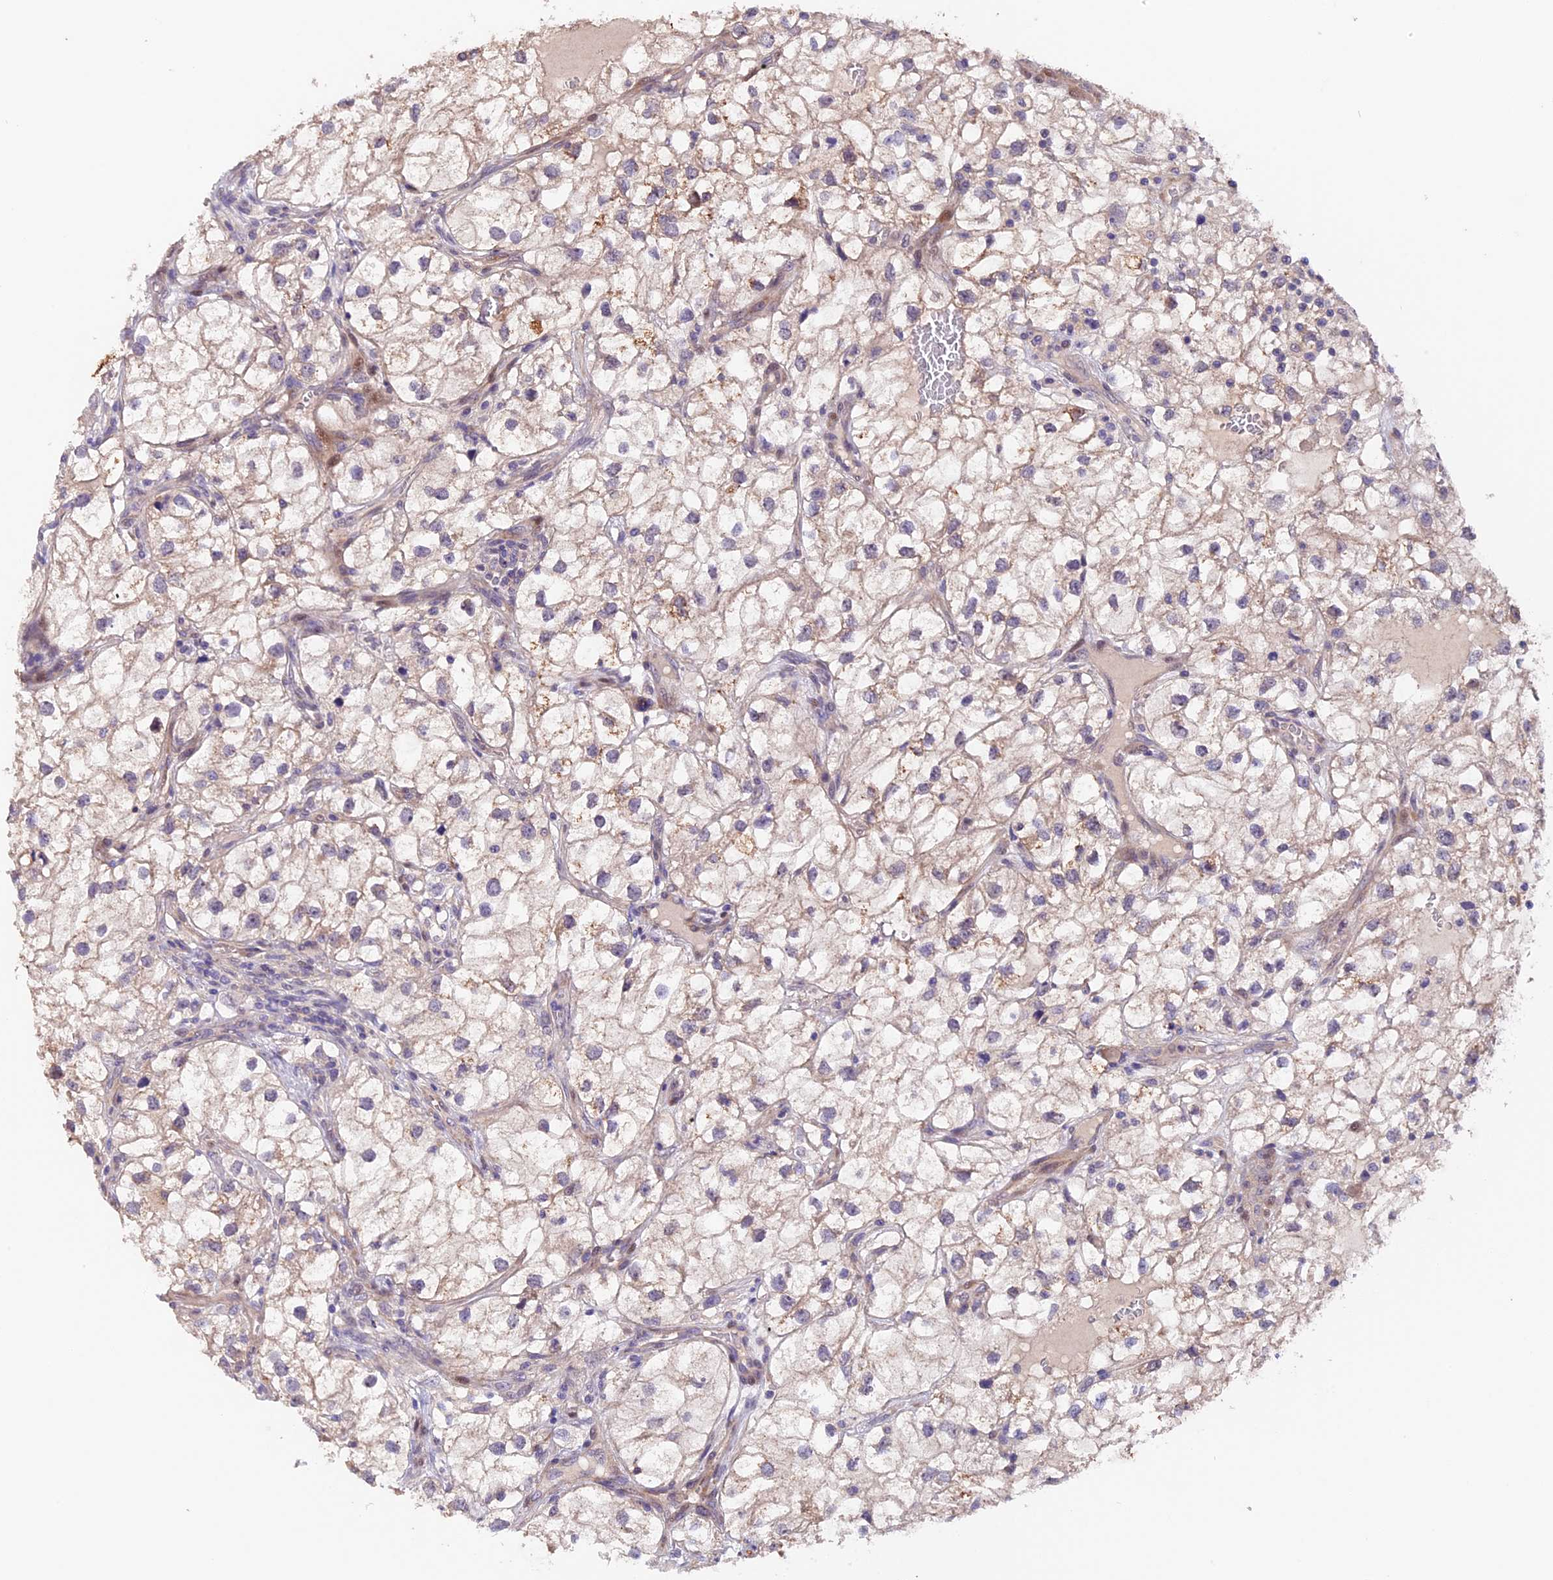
{"staining": {"intensity": "negative", "quantity": "none", "location": "none"}, "tissue": "renal cancer", "cell_type": "Tumor cells", "image_type": "cancer", "snomed": [{"axis": "morphology", "description": "Adenocarcinoma, NOS"}, {"axis": "topography", "description": "Kidney"}], "caption": "Tumor cells show no significant expression in renal cancer (adenocarcinoma). (DAB (3,3'-diaminobenzidine) immunohistochemistry (IHC) visualized using brightfield microscopy, high magnification).", "gene": "NCK2", "patient": {"sex": "male", "age": 59}}